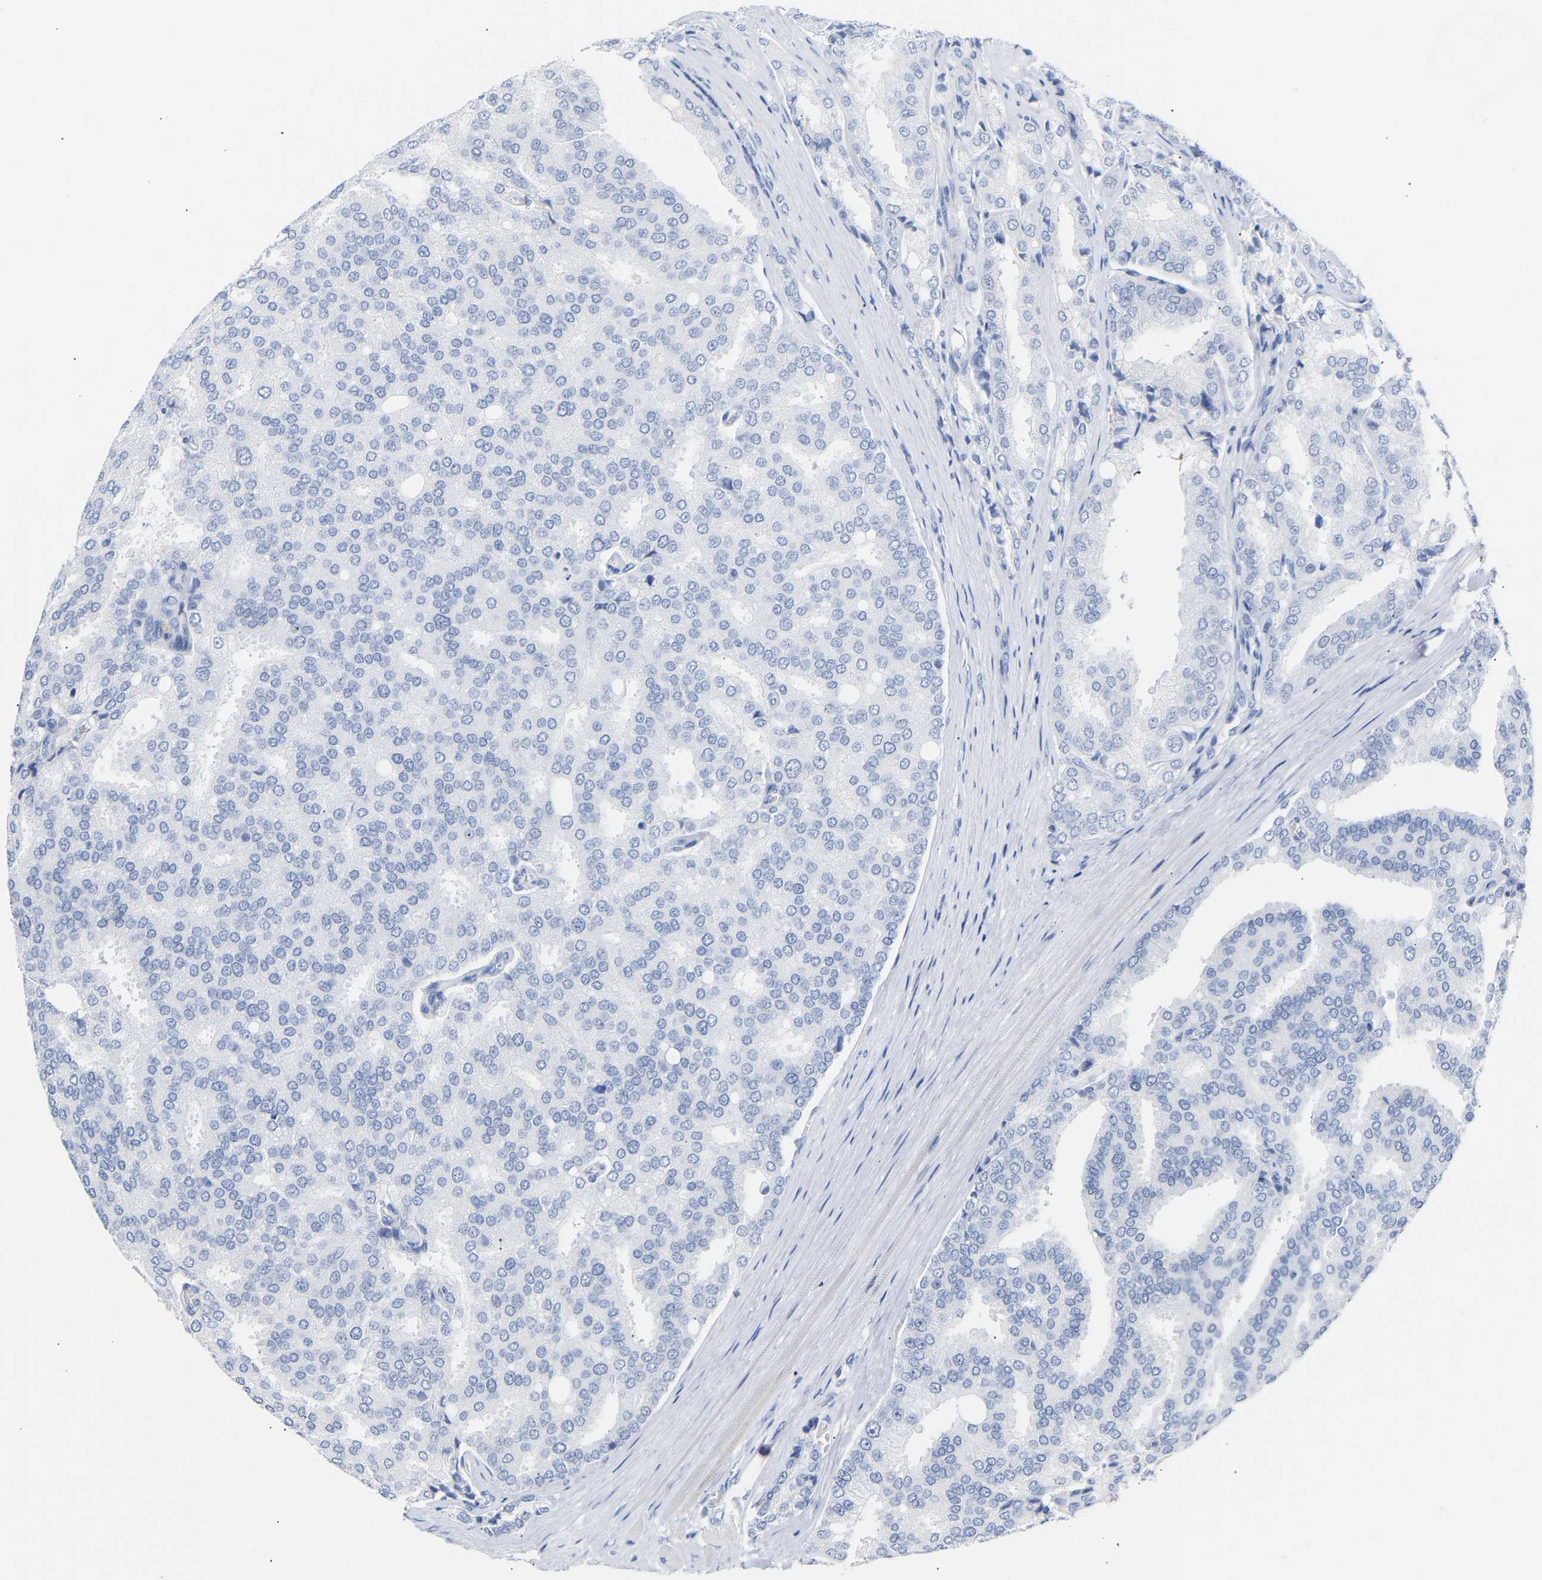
{"staining": {"intensity": "negative", "quantity": "none", "location": "none"}, "tissue": "prostate cancer", "cell_type": "Tumor cells", "image_type": "cancer", "snomed": [{"axis": "morphology", "description": "Adenocarcinoma, High grade"}, {"axis": "topography", "description": "Prostate"}], "caption": "Tumor cells show no significant protein expression in prostate cancer.", "gene": "AMPH", "patient": {"sex": "male", "age": 50}}